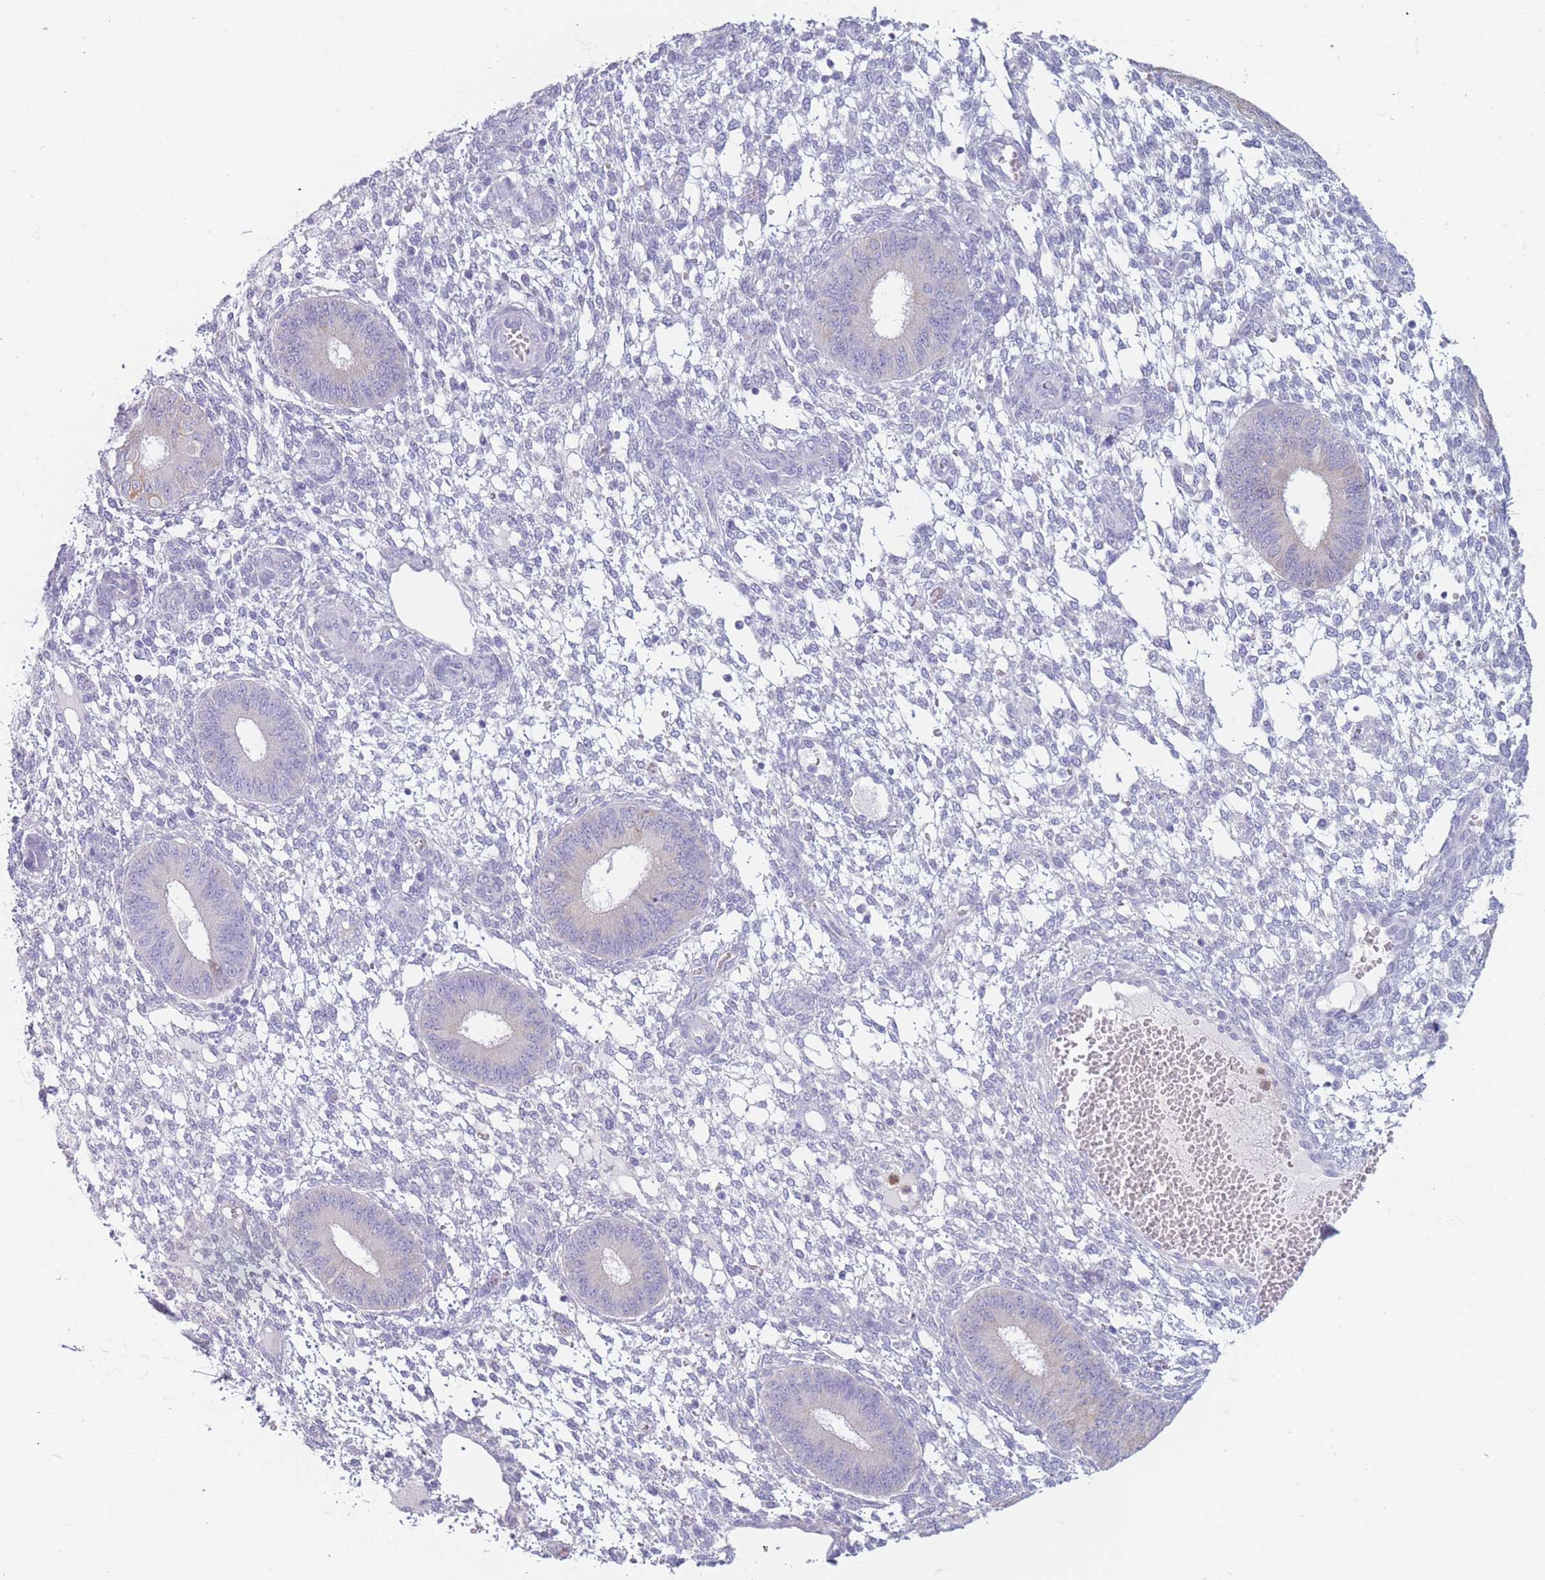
{"staining": {"intensity": "negative", "quantity": "none", "location": "none"}, "tissue": "endometrium", "cell_type": "Cells in endometrial stroma", "image_type": "normal", "snomed": [{"axis": "morphology", "description": "Normal tissue, NOS"}, {"axis": "topography", "description": "Endometrium"}], "caption": "Endometrium was stained to show a protein in brown. There is no significant expression in cells in endometrial stroma.", "gene": "ZNF627", "patient": {"sex": "female", "age": 49}}